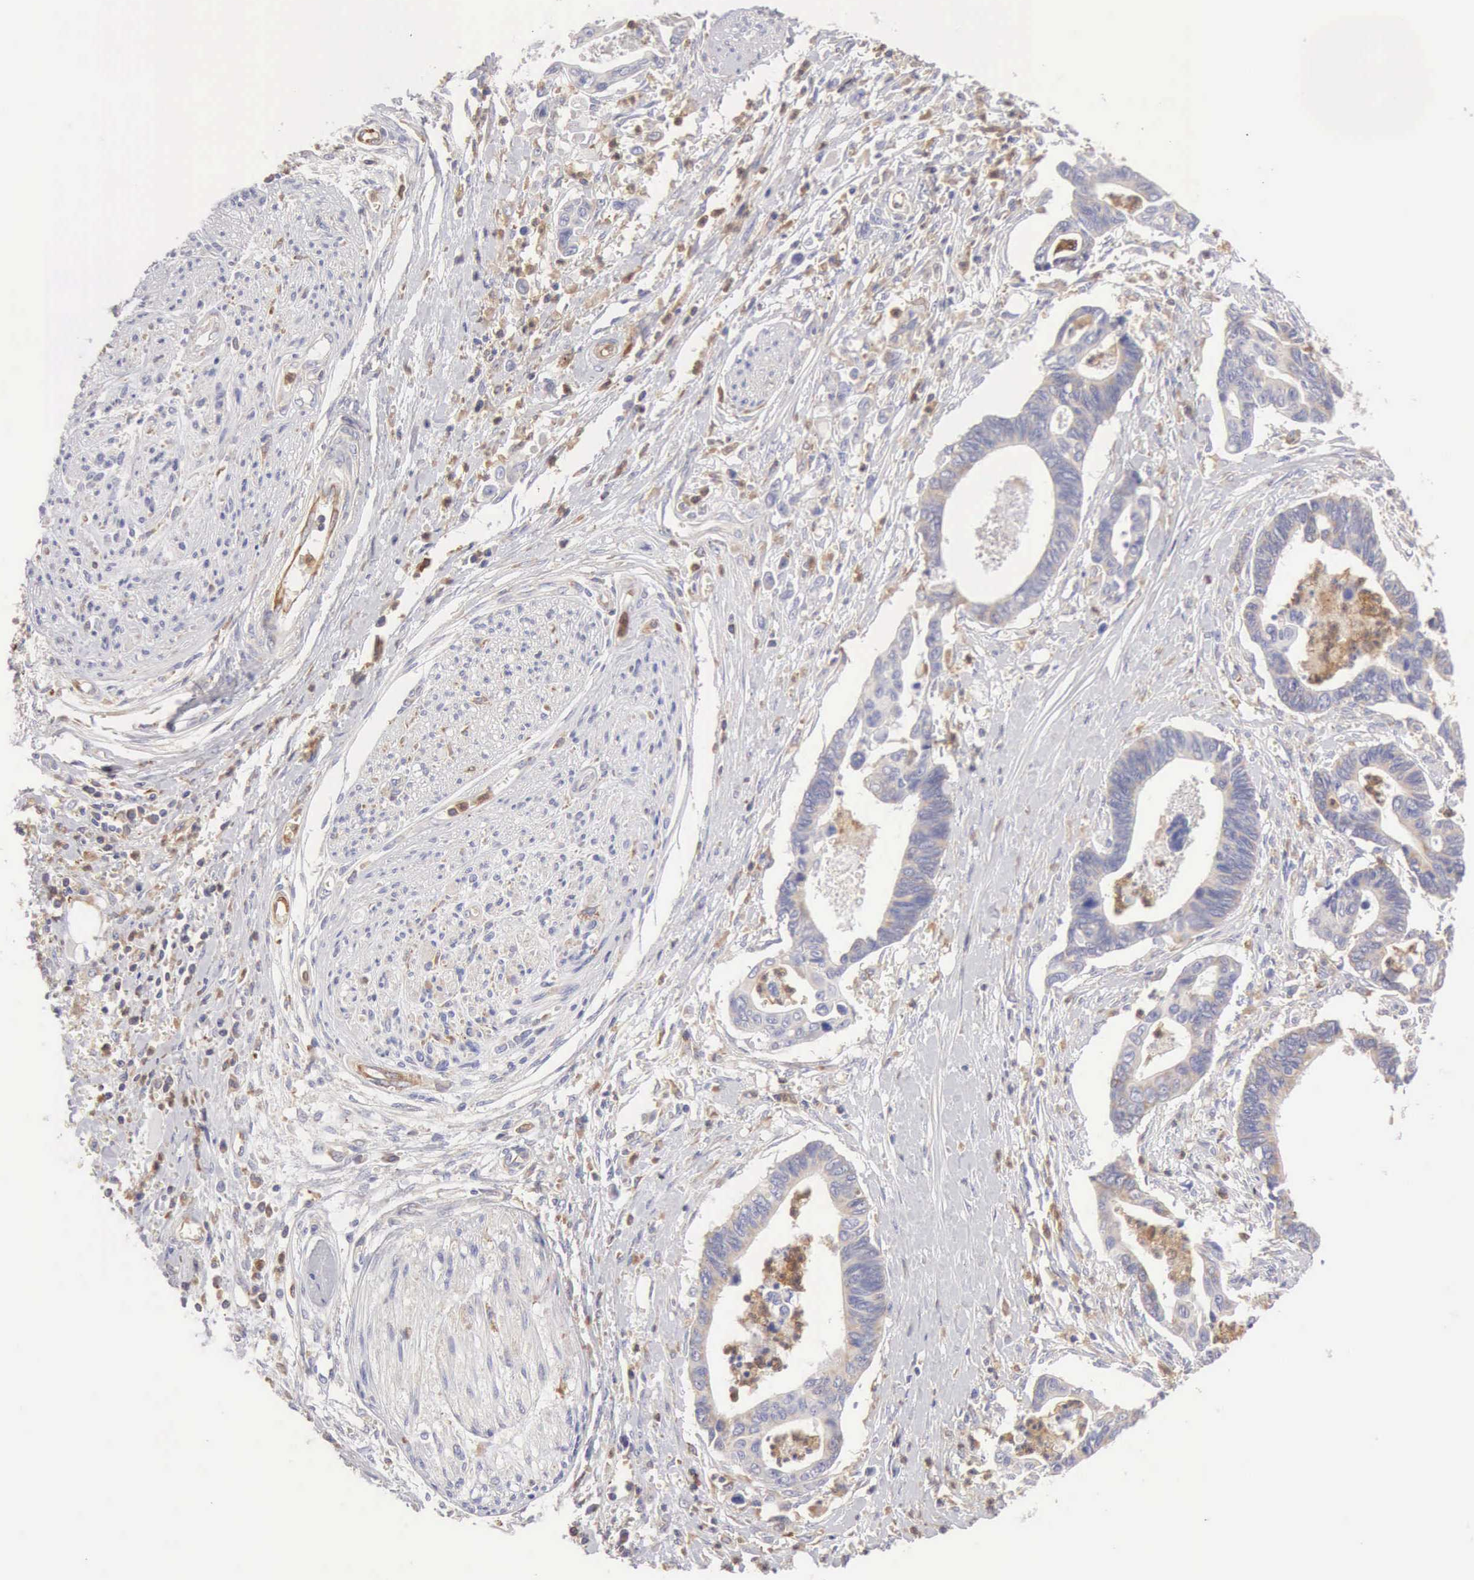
{"staining": {"intensity": "weak", "quantity": "25%-75%", "location": "cytoplasmic/membranous"}, "tissue": "pancreatic cancer", "cell_type": "Tumor cells", "image_type": "cancer", "snomed": [{"axis": "morphology", "description": "Adenocarcinoma, NOS"}, {"axis": "topography", "description": "Pancreas"}], "caption": "Weak cytoplasmic/membranous protein expression is present in about 25%-75% of tumor cells in adenocarcinoma (pancreatic).", "gene": "ARHGAP4", "patient": {"sex": "female", "age": 70}}